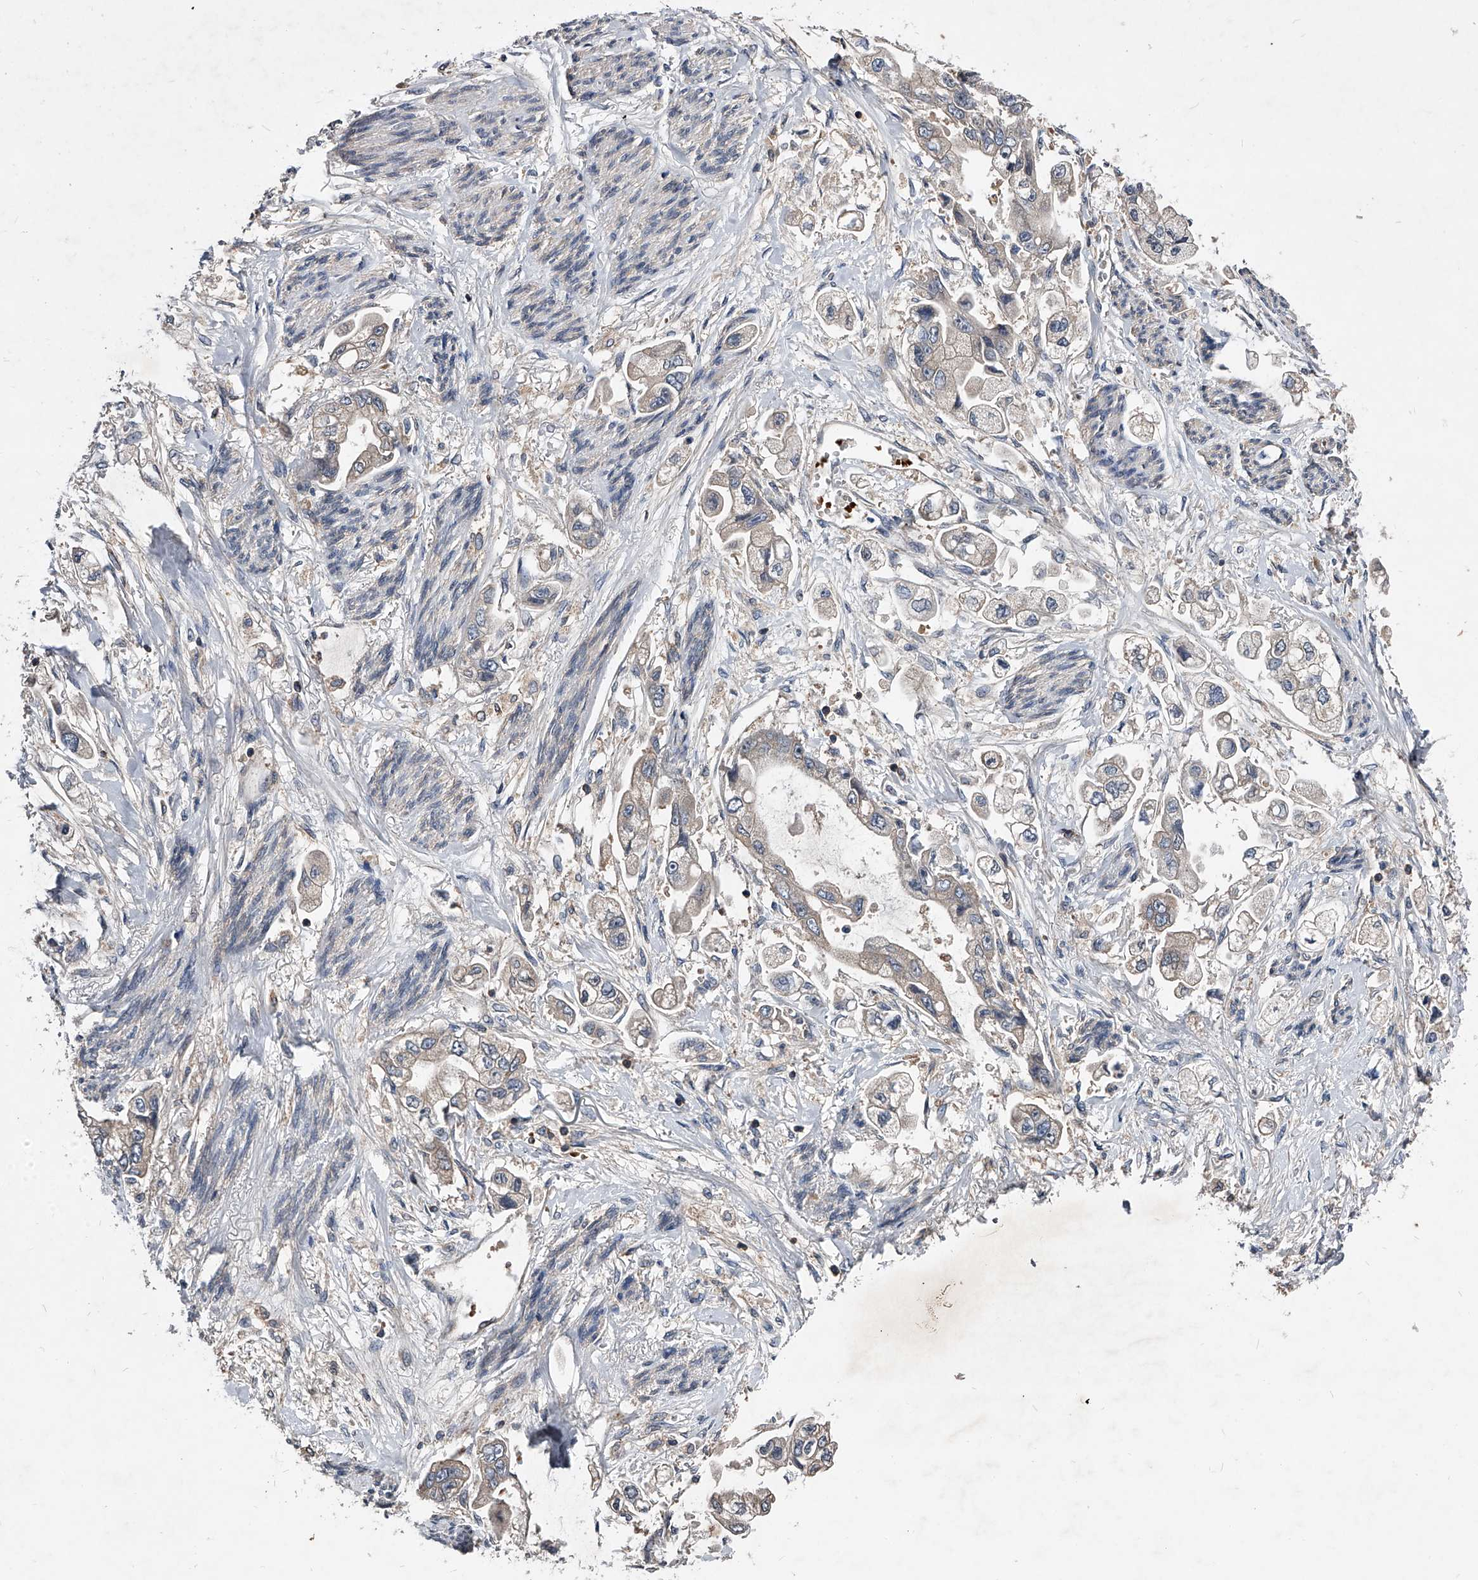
{"staining": {"intensity": "weak", "quantity": "<25%", "location": "cytoplasmic/membranous"}, "tissue": "stomach cancer", "cell_type": "Tumor cells", "image_type": "cancer", "snomed": [{"axis": "morphology", "description": "Adenocarcinoma, NOS"}, {"axis": "topography", "description": "Stomach"}], "caption": "There is no significant staining in tumor cells of stomach adenocarcinoma.", "gene": "ZNF30", "patient": {"sex": "male", "age": 62}}